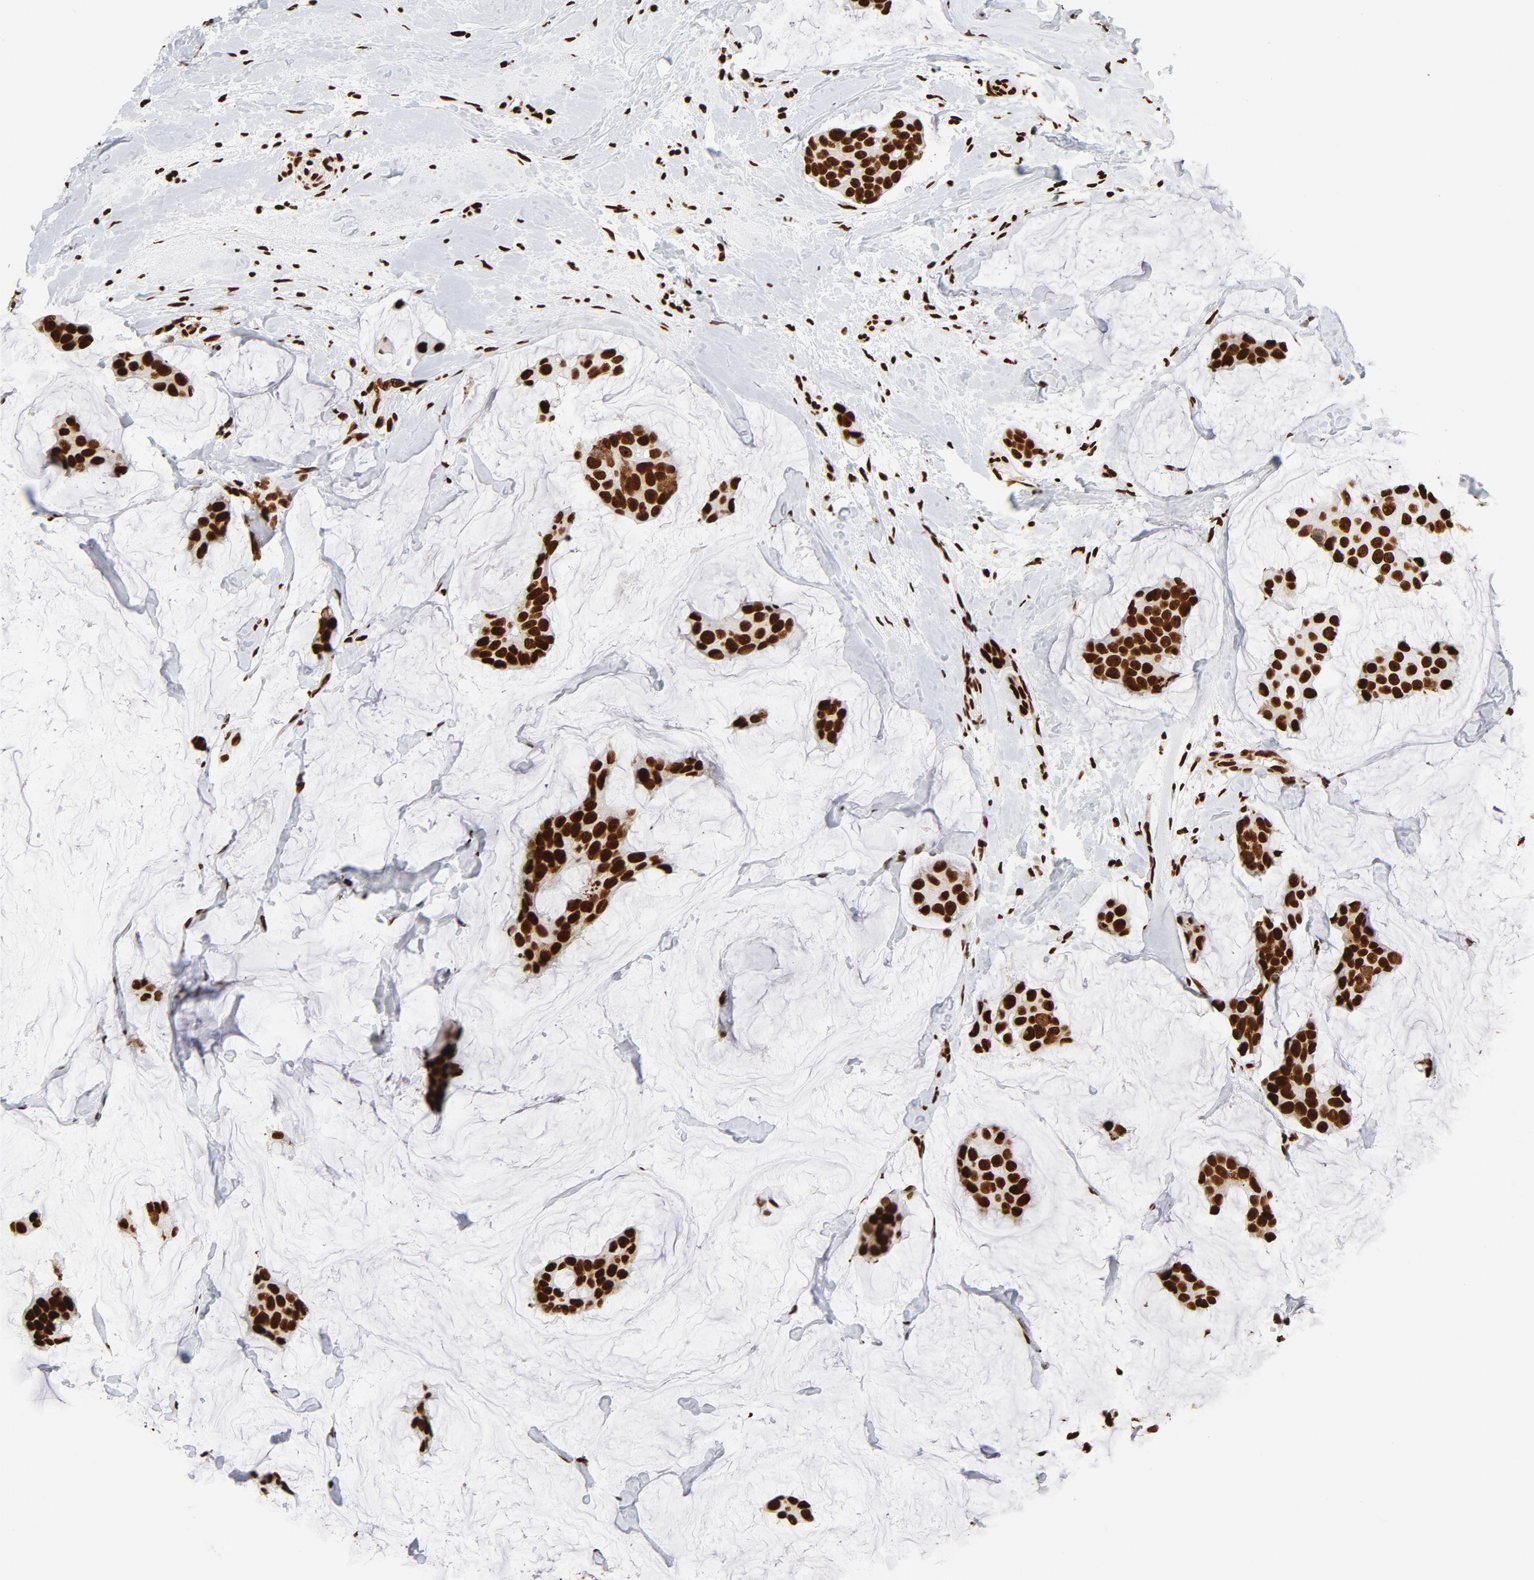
{"staining": {"intensity": "strong", "quantity": ">75%", "location": "nuclear"}, "tissue": "breast cancer", "cell_type": "Tumor cells", "image_type": "cancer", "snomed": [{"axis": "morphology", "description": "Normal tissue, NOS"}, {"axis": "morphology", "description": "Duct carcinoma"}, {"axis": "topography", "description": "Breast"}], "caption": "Strong nuclear protein staining is seen in approximately >75% of tumor cells in breast cancer. The protein is stained brown, and the nuclei are stained in blue (DAB IHC with brightfield microscopy, high magnification).", "gene": "XRCC6", "patient": {"sex": "female", "age": 50}}